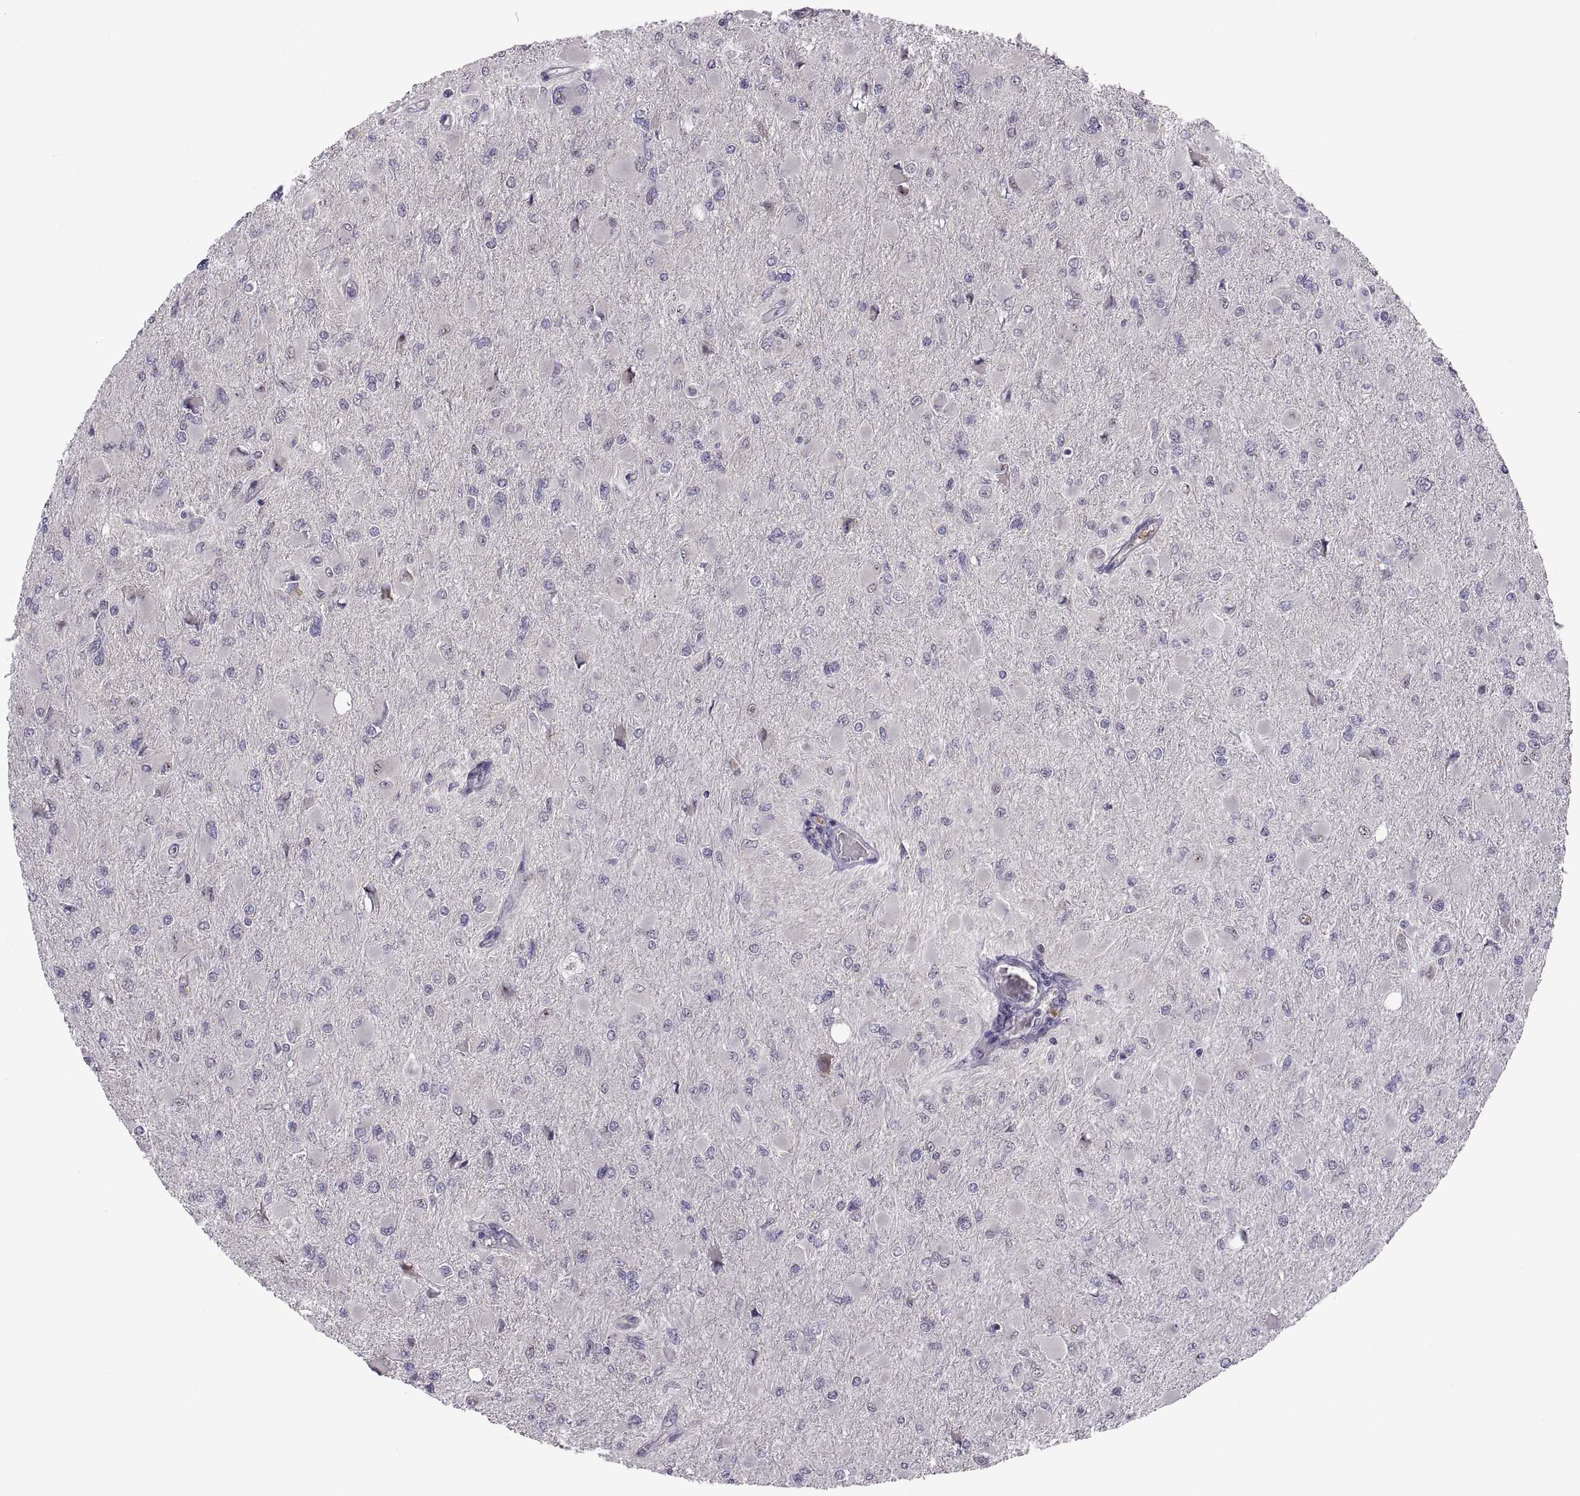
{"staining": {"intensity": "negative", "quantity": "none", "location": "none"}, "tissue": "glioma", "cell_type": "Tumor cells", "image_type": "cancer", "snomed": [{"axis": "morphology", "description": "Glioma, malignant, High grade"}, {"axis": "topography", "description": "Cerebral cortex"}], "caption": "Photomicrograph shows no protein positivity in tumor cells of glioma tissue. (DAB (3,3'-diaminobenzidine) IHC visualized using brightfield microscopy, high magnification).", "gene": "ACSBG2", "patient": {"sex": "female", "age": 36}}